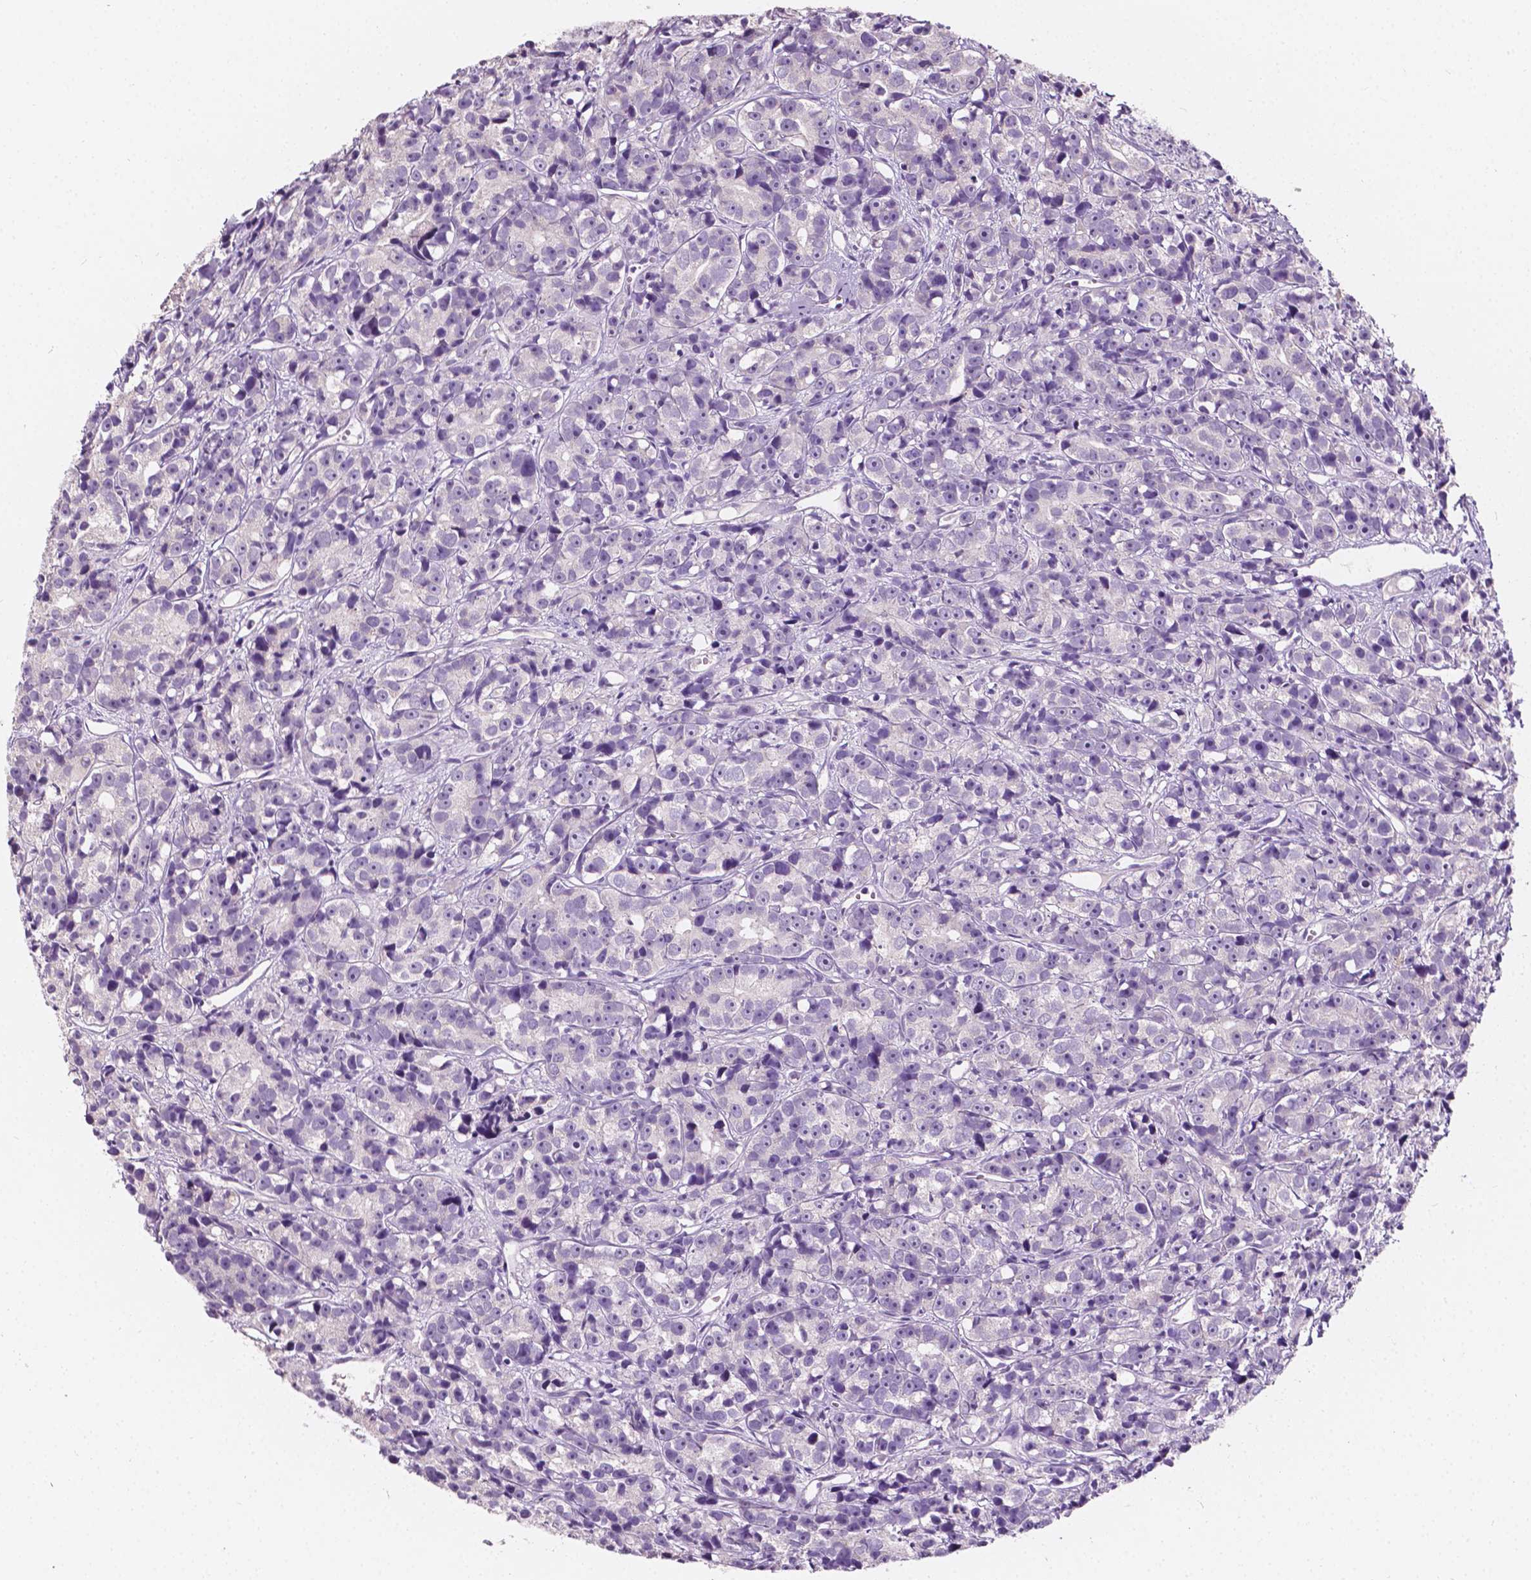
{"staining": {"intensity": "negative", "quantity": "none", "location": "none"}, "tissue": "prostate cancer", "cell_type": "Tumor cells", "image_type": "cancer", "snomed": [{"axis": "morphology", "description": "Adenocarcinoma, High grade"}, {"axis": "topography", "description": "Prostate"}], "caption": "The immunohistochemistry (IHC) micrograph has no significant staining in tumor cells of prostate high-grade adenocarcinoma tissue.", "gene": "TAL1", "patient": {"sex": "male", "age": 77}}